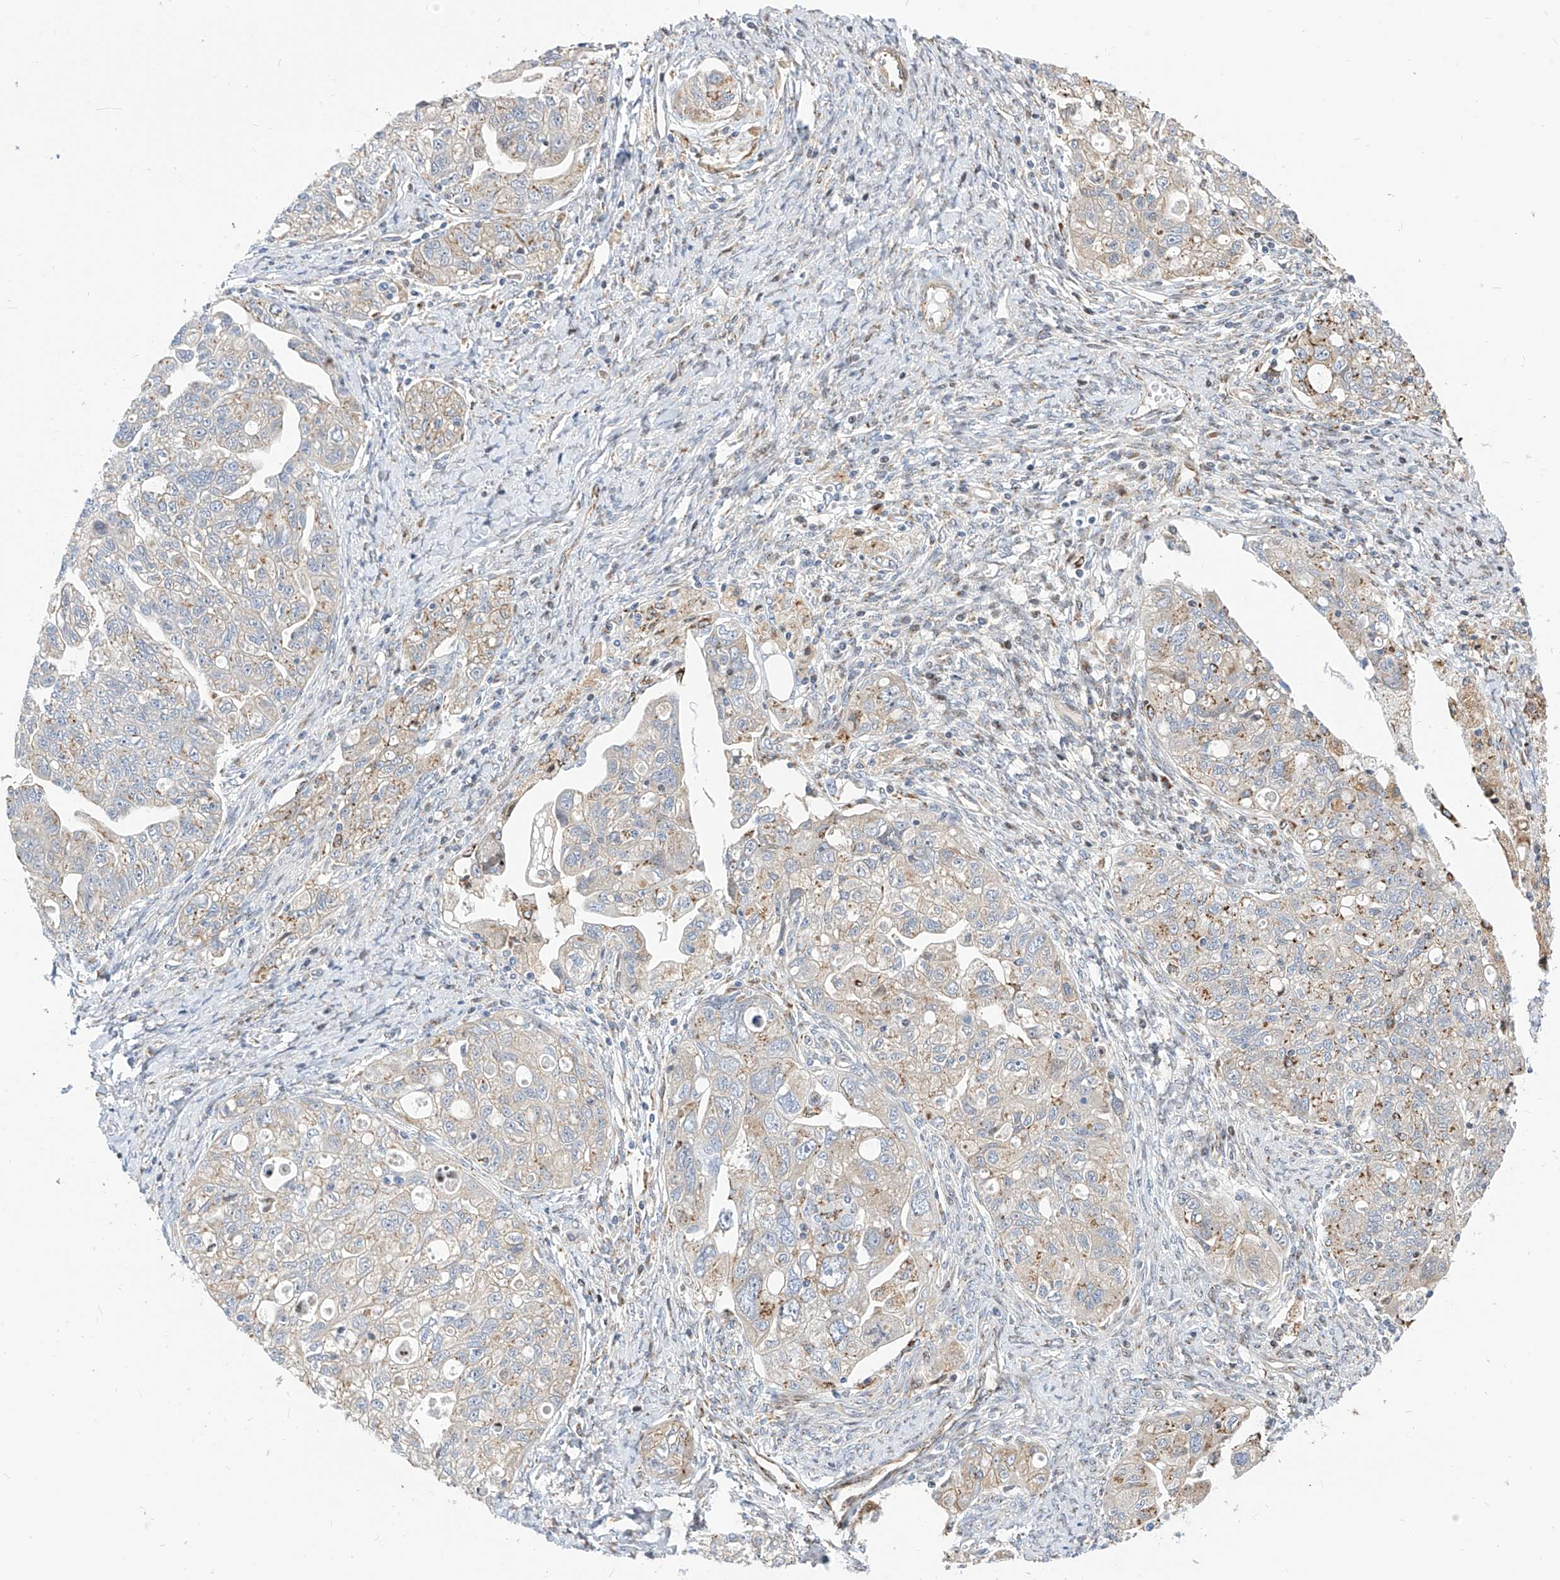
{"staining": {"intensity": "weak", "quantity": "25%-75%", "location": "cytoplasmic/membranous"}, "tissue": "ovarian cancer", "cell_type": "Tumor cells", "image_type": "cancer", "snomed": [{"axis": "morphology", "description": "Carcinoma, NOS"}, {"axis": "morphology", "description": "Cystadenocarcinoma, serous, NOS"}, {"axis": "topography", "description": "Ovary"}], "caption": "Ovarian serous cystadenocarcinoma stained with a protein marker reveals weak staining in tumor cells.", "gene": "TTLL8", "patient": {"sex": "female", "age": 69}}